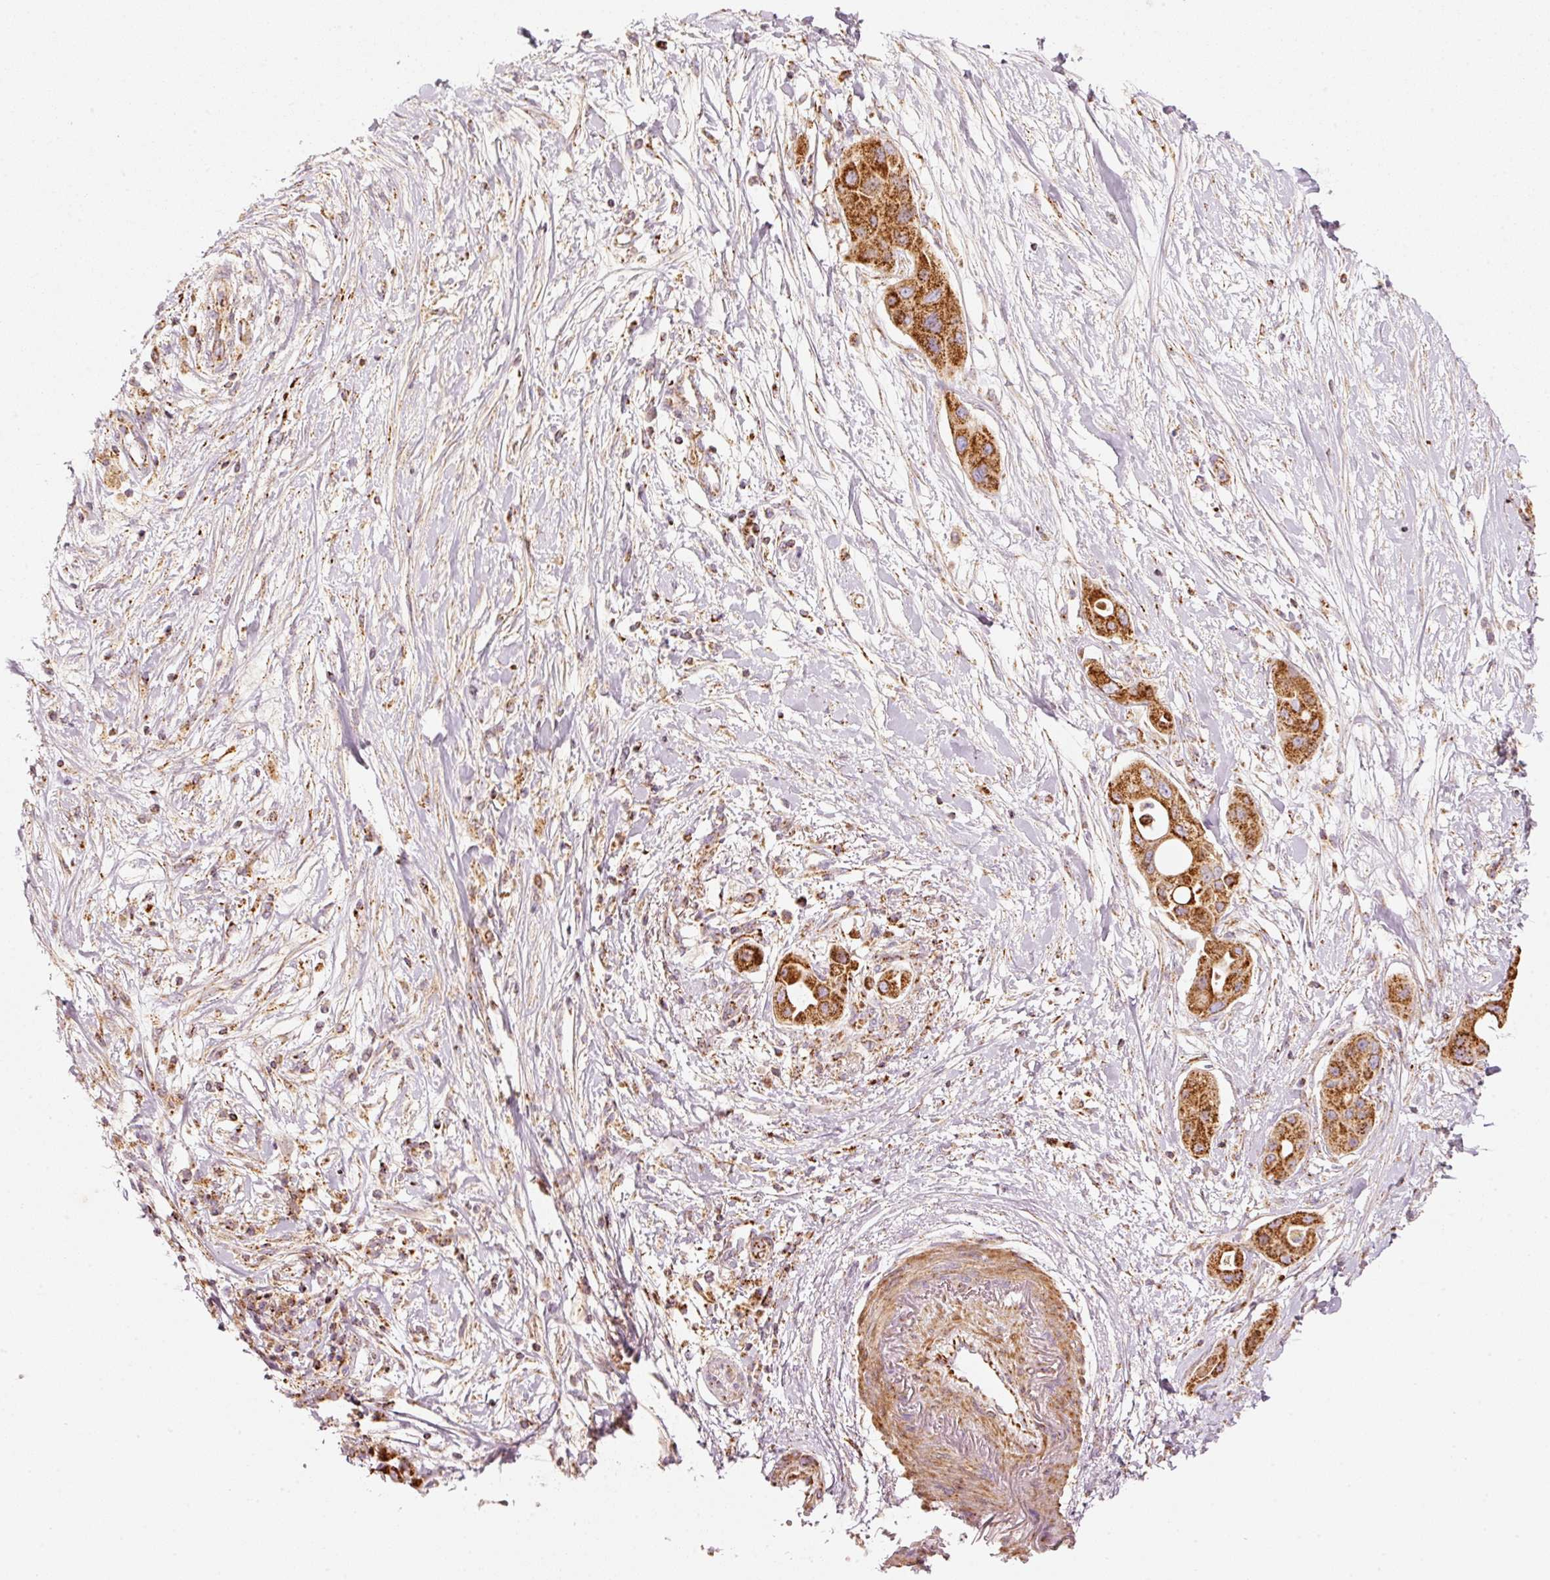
{"staining": {"intensity": "strong", "quantity": ">75%", "location": "cytoplasmic/membranous"}, "tissue": "pancreatic cancer", "cell_type": "Tumor cells", "image_type": "cancer", "snomed": [{"axis": "morphology", "description": "Adenocarcinoma, NOS"}, {"axis": "topography", "description": "Pancreas"}], "caption": "Adenocarcinoma (pancreatic) was stained to show a protein in brown. There is high levels of strong cytoplasmic/membranous positivity in about >75% of tumor cells.", "gene": "C17orf98", "patient": {"sex": "male", "age": 68}}